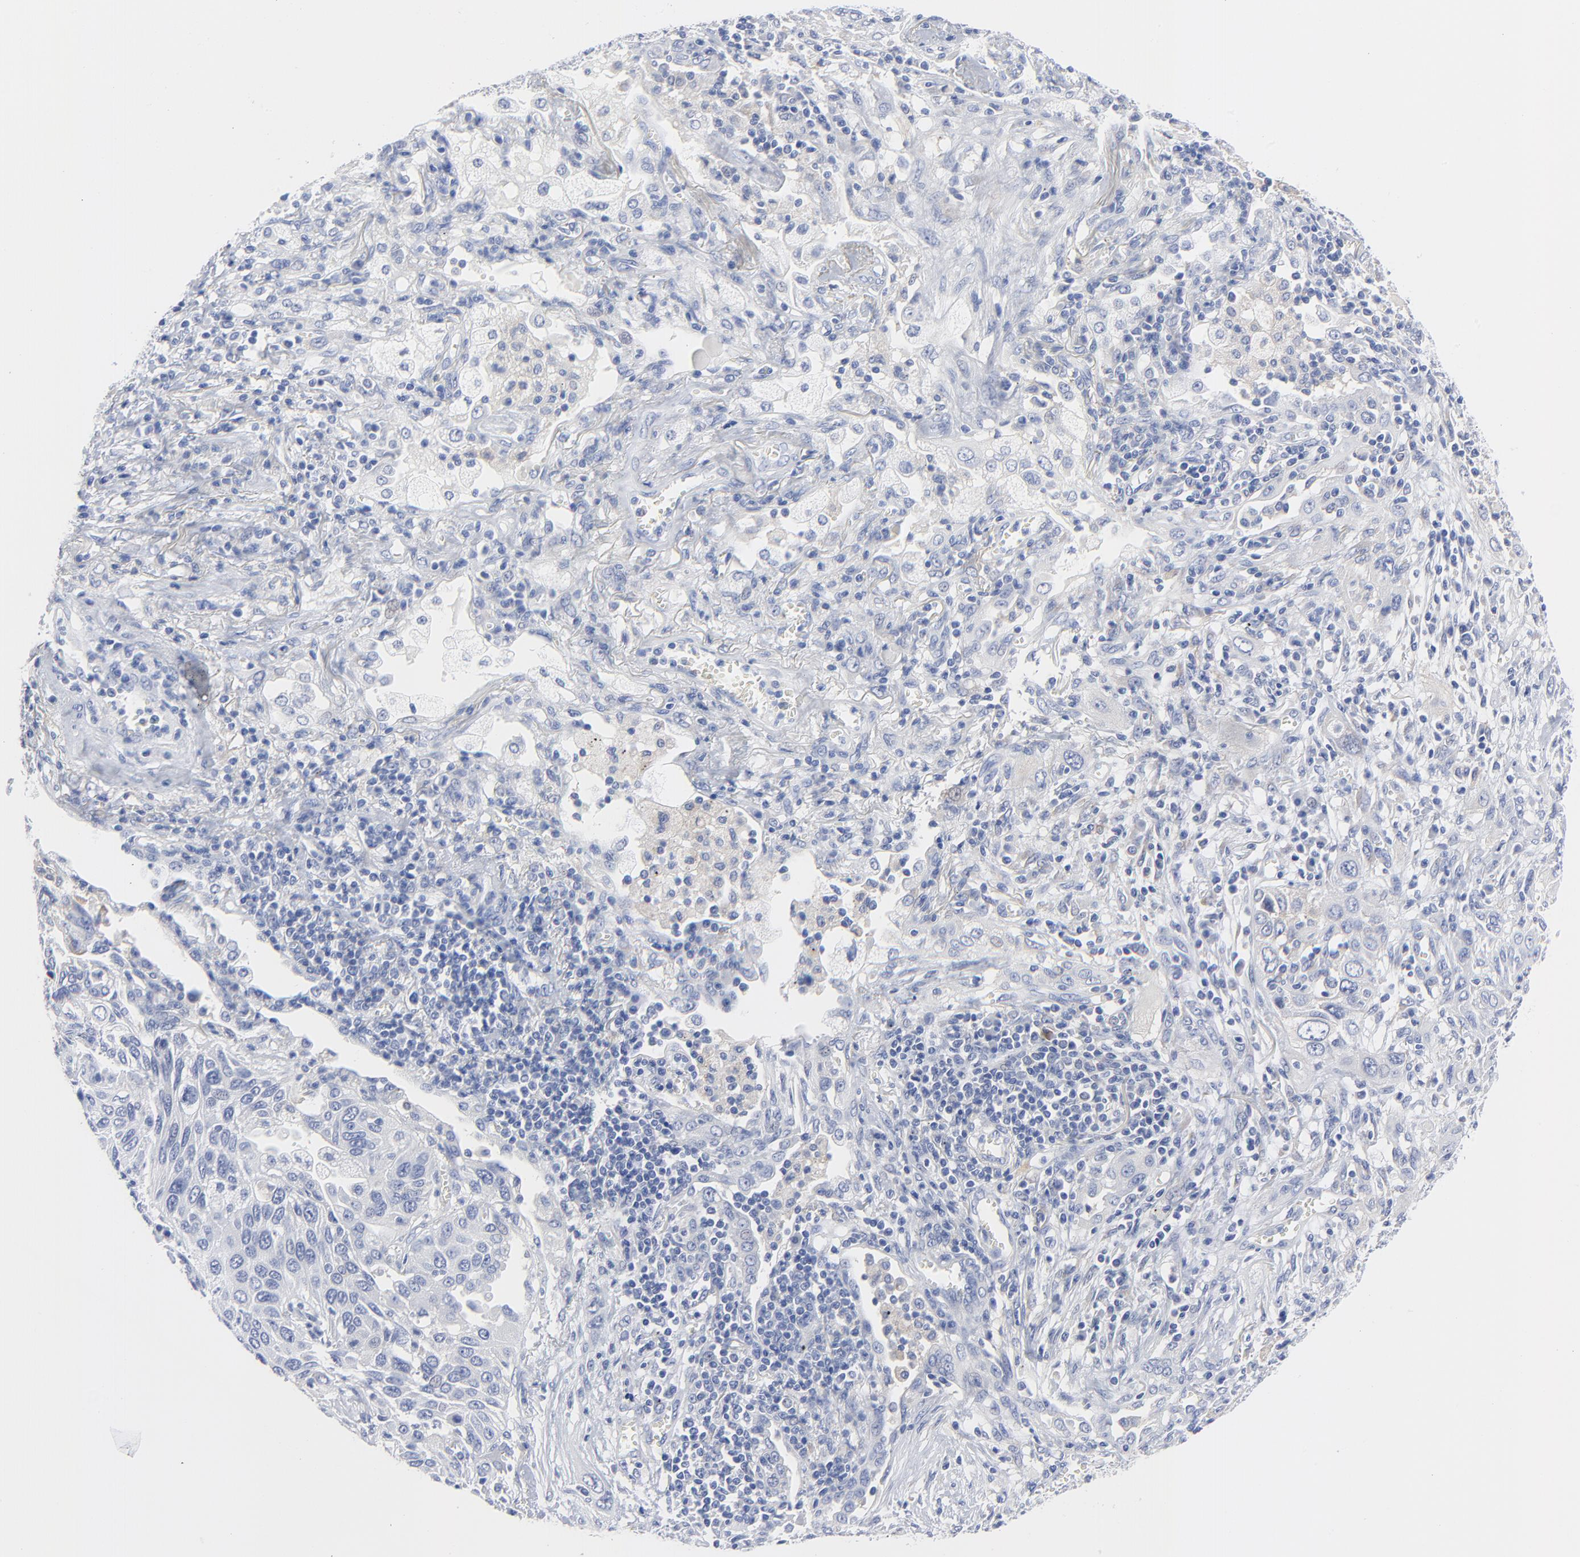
{"staining": {"intensity": "negative", "quantity": "none", "location": "none"}, "tissue": "lung cancer", "cell_type": "Tumor cells", "image_type": "cancer", "snomed": [{"axis": "morphology", "description": "Squamous cell carcinoma, NOS"}, {"axis": "topography", "description": "Lung"}], "caption": "Image shows no protein expression in tumor cells of lung squamous cell carcinoma tissue. The staining was performed using DAB to visualize the protein expression in brown, while the nuclei were stained in blue with hematoxylin (Magnification: 20x).", "gene": "STAT2", "patient": {"sex": "female", "age": 76}}